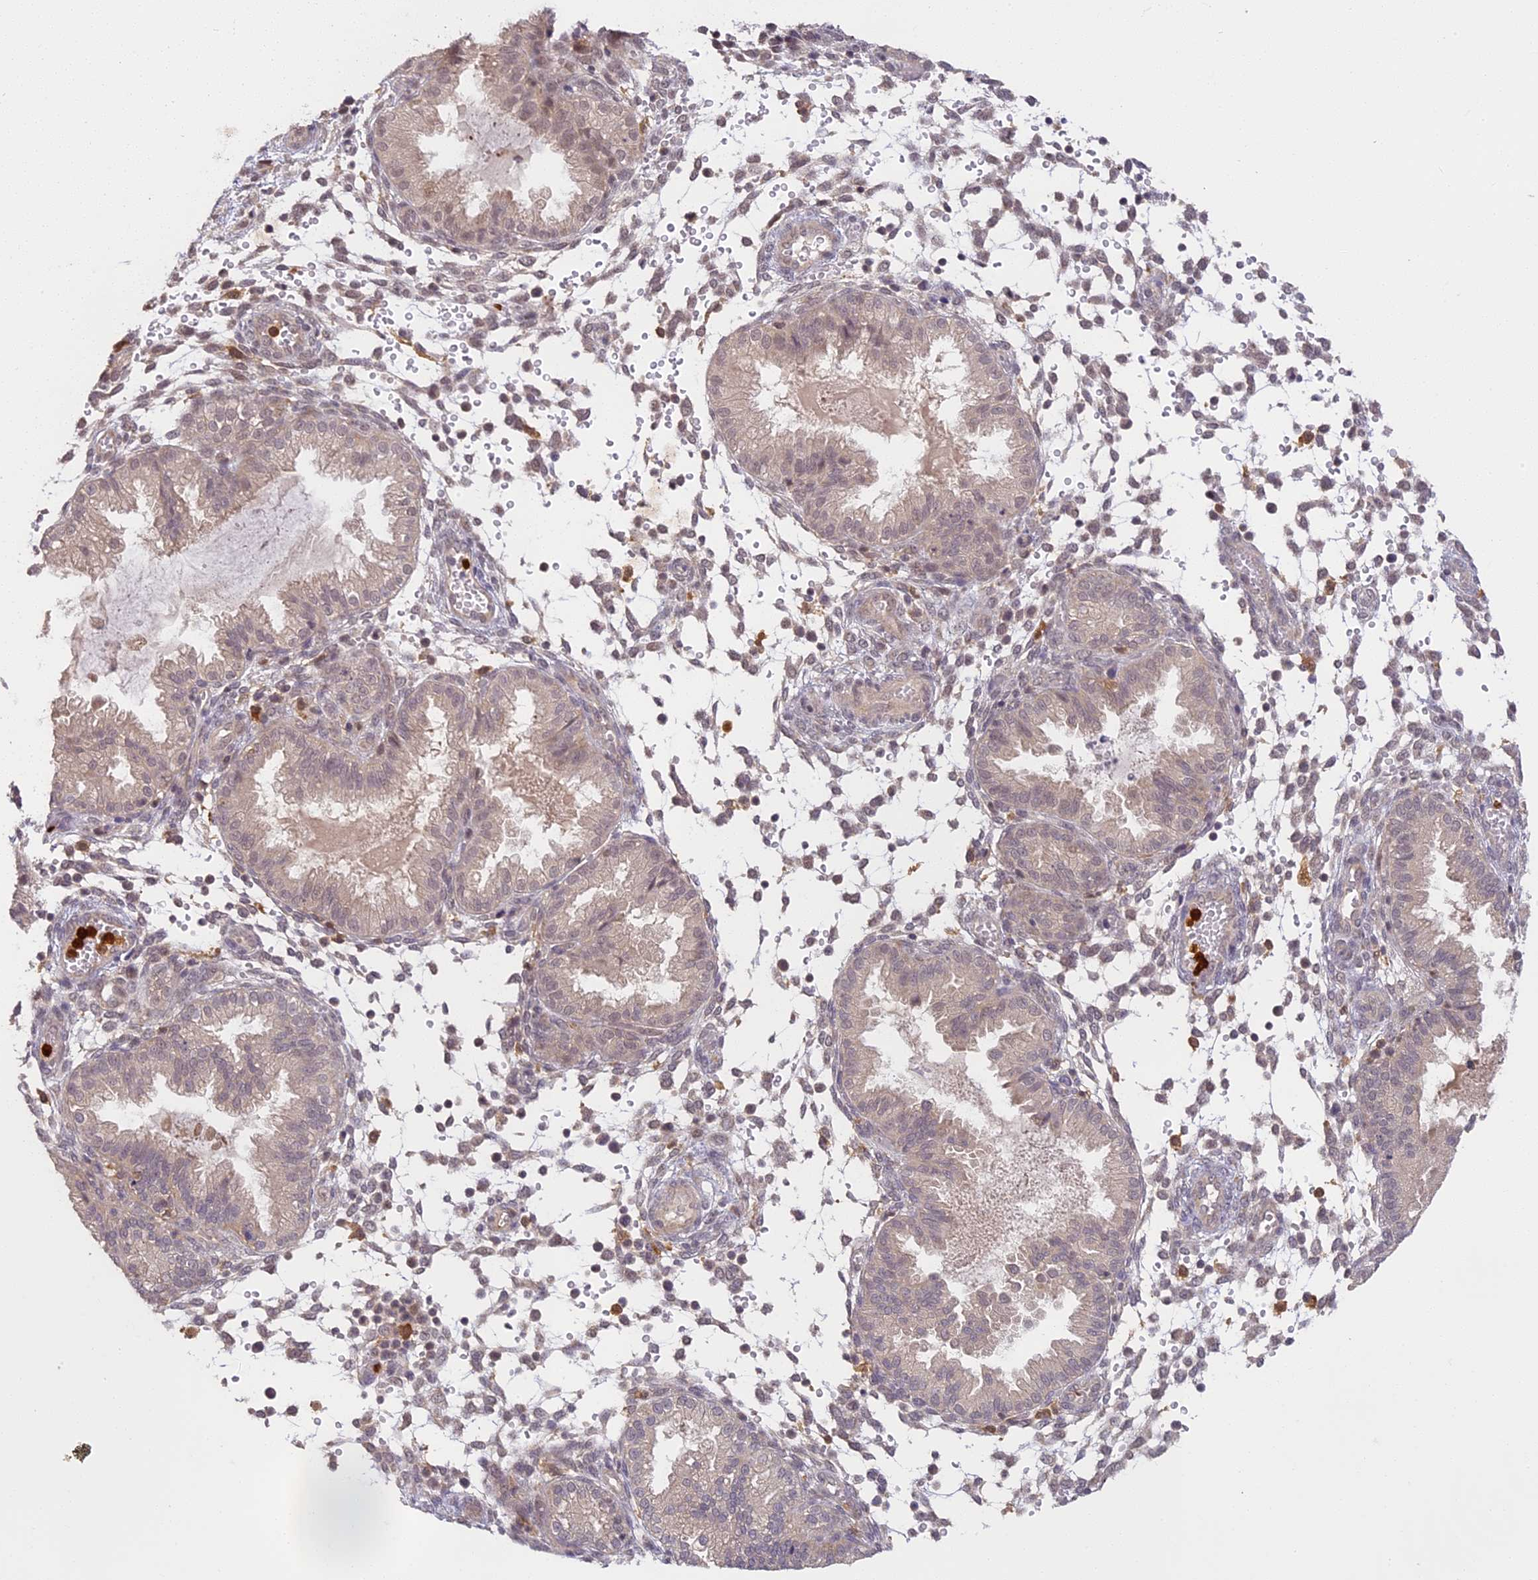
{"staining": {"intensity": "negative", "quantity": "none", "location": "none"}, "tissue": "endometrium", "cell_type": "Cells in endometrial stroma", "image_type": "normal", "snomed": [{"axis": "morphology", "description": "Normal tissue, NOS"}, {"axis": "topography", "description": "Endometrium"}], "caption": "An image of endometrium stained for a protein exhibits no brown staining in cells in endometrial stroma. Nuclei are stained in blue.", "gene": "NCF4", "patient": {"sex": "female", "age": 33}}